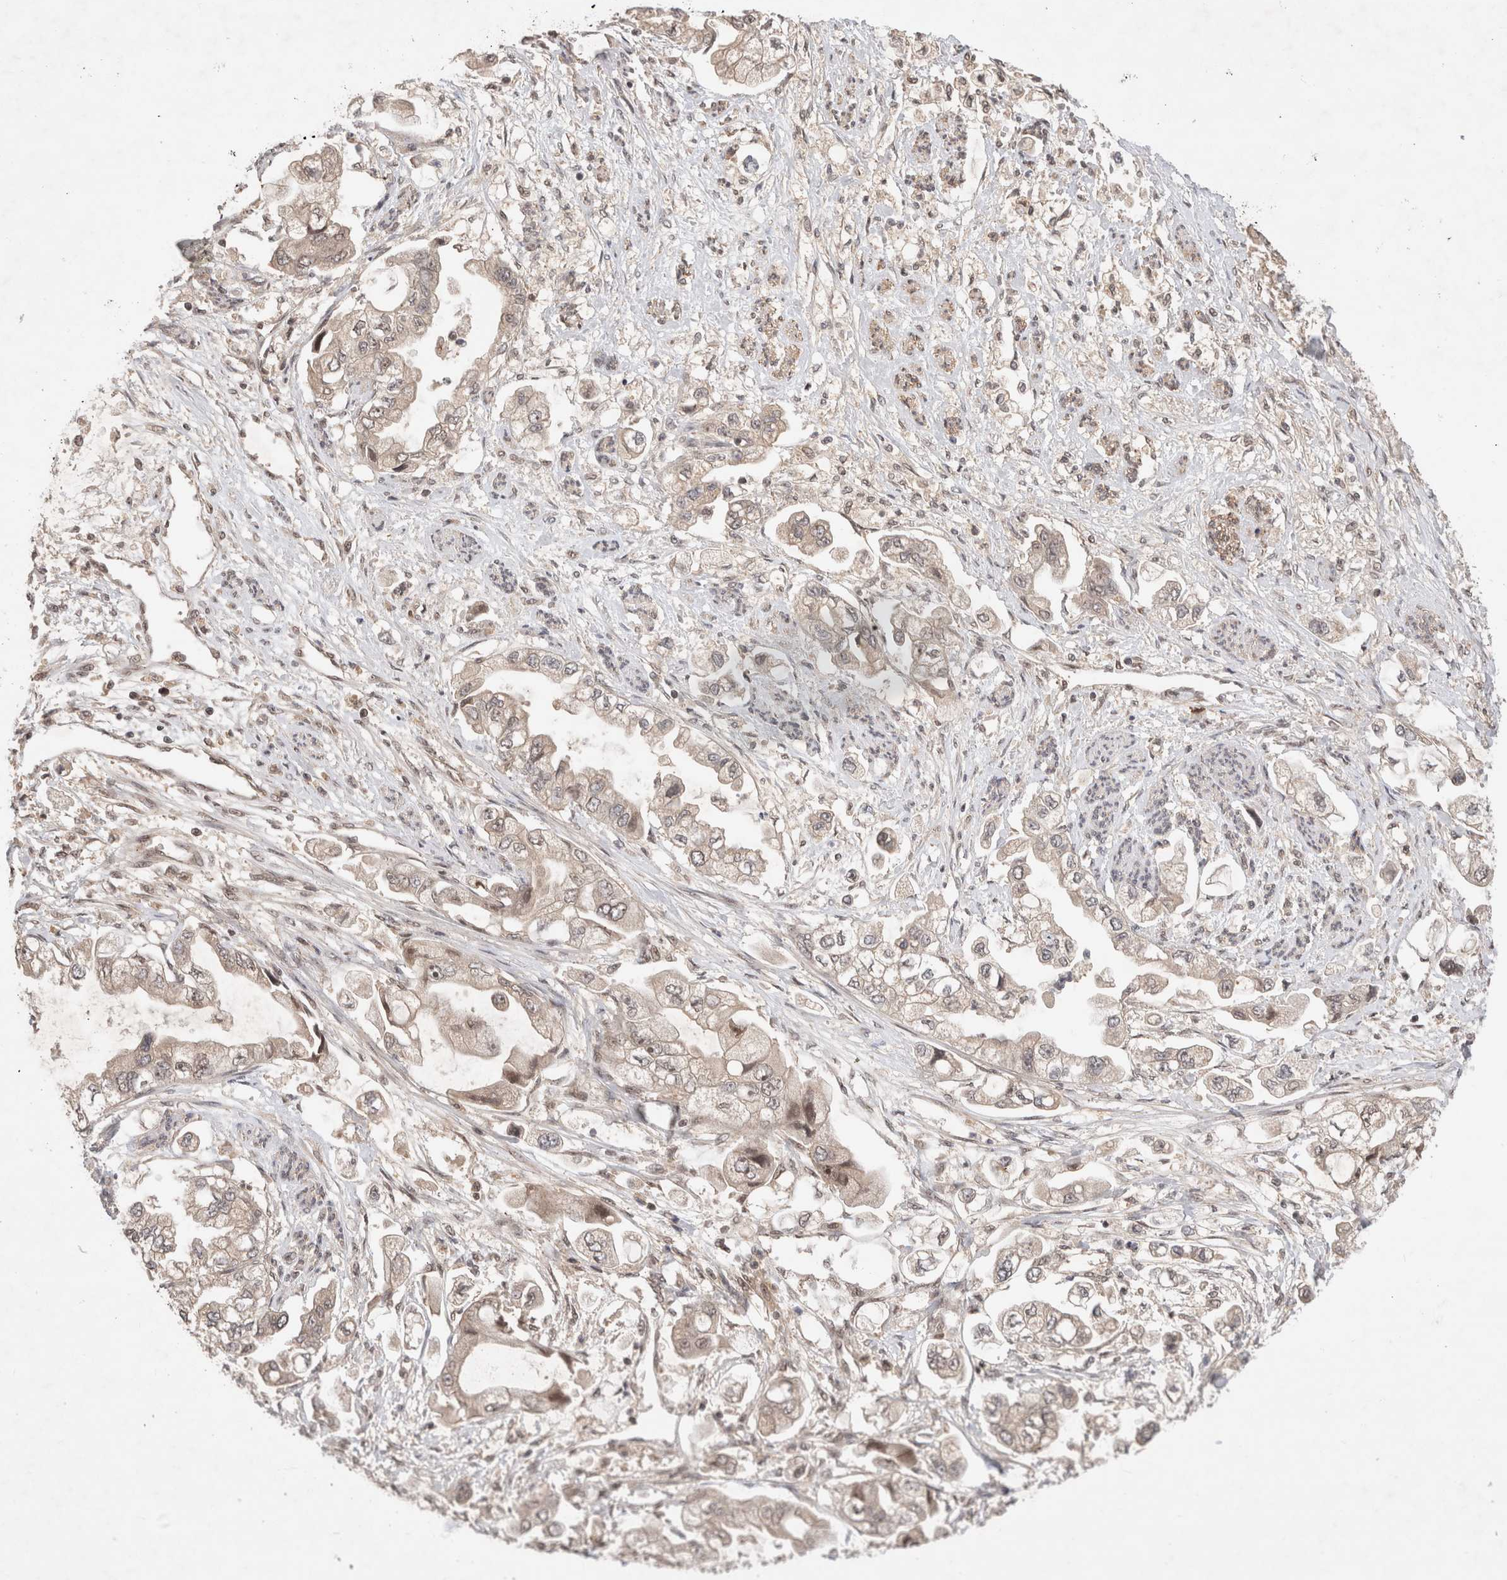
{"staining": {"intensity": "weak", "quantity": ">75%", "location": "cytoplasmic/membranous"}, "tissue": "stomach cancer", "cell_type": "Tumor cells", "image_type": "cancer", "snomed": [{"axis": "morphology", "description": "Adenocarcinoma, NOS"}, {"axis": "topography", "description": "Stomach"}], "caption": "Immunohistochemistry (IHC) photomicrograph of neoplastic tissue: adenocarcinoma (stomach) stained using immunohistochemistry demonstrates low levels of weak protein expression localized specifically in the cytoplasmic/membranous of tumor cells, appearing as a cytoplasmic/membranous brown color.", "gene": "MPHOSPH6", "patient": {"sex": "male", "age": 62}}